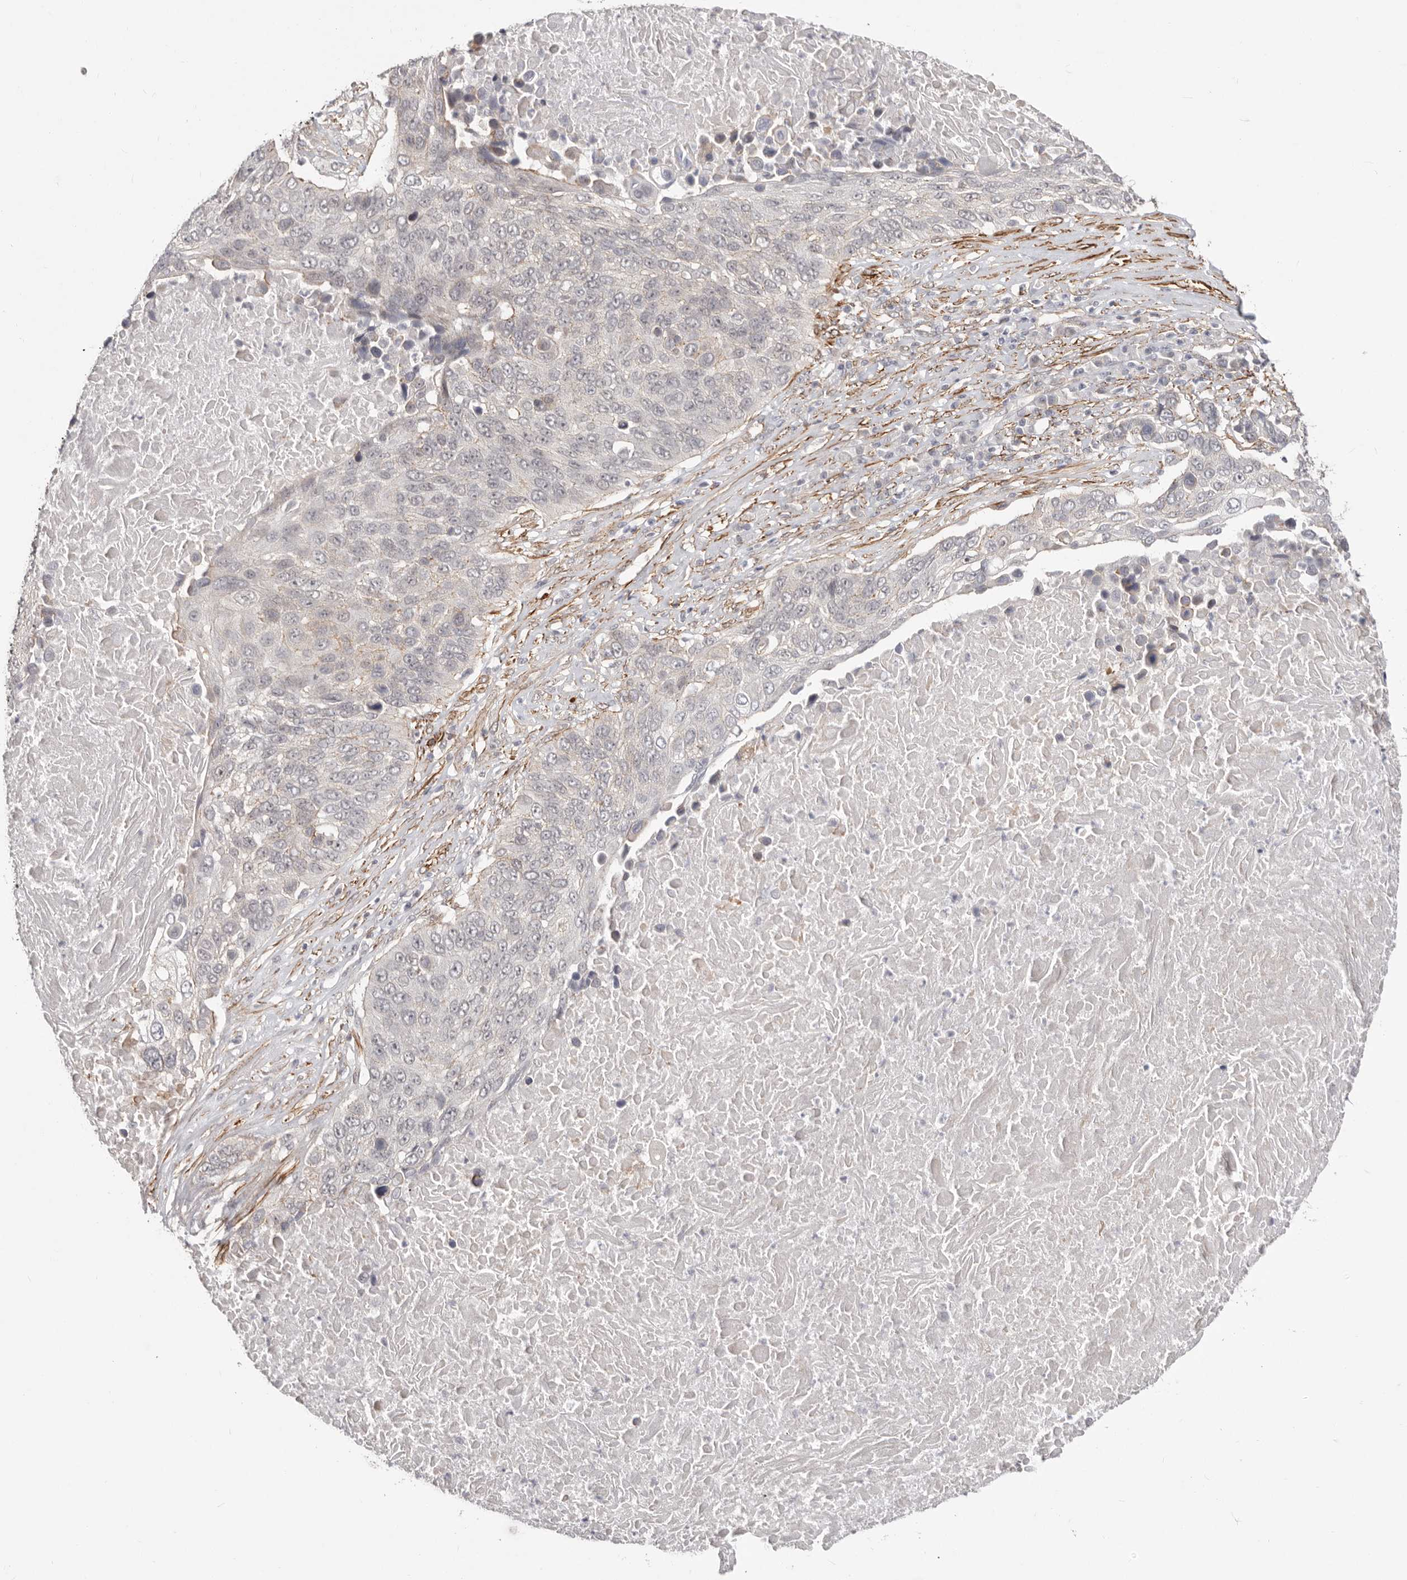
{"staining": {"intensity": "negative", "quantity": "none", "location": "none"}, "tissue": "lung cancer", "cell_type": "Tumor cells", "image_type": "cancer", "snomed": [{"axis": "morphology", "description": "Squamous cell carcinoma, NOS"}, {"axis": "topography", "description": "Lung"}], "caption": "Tumor cells are negative for brown protein staining in lung cancer (squamous cell carcinoma).", "gene": "SZT2", "patient": {"sex": "male", "age": 66}}